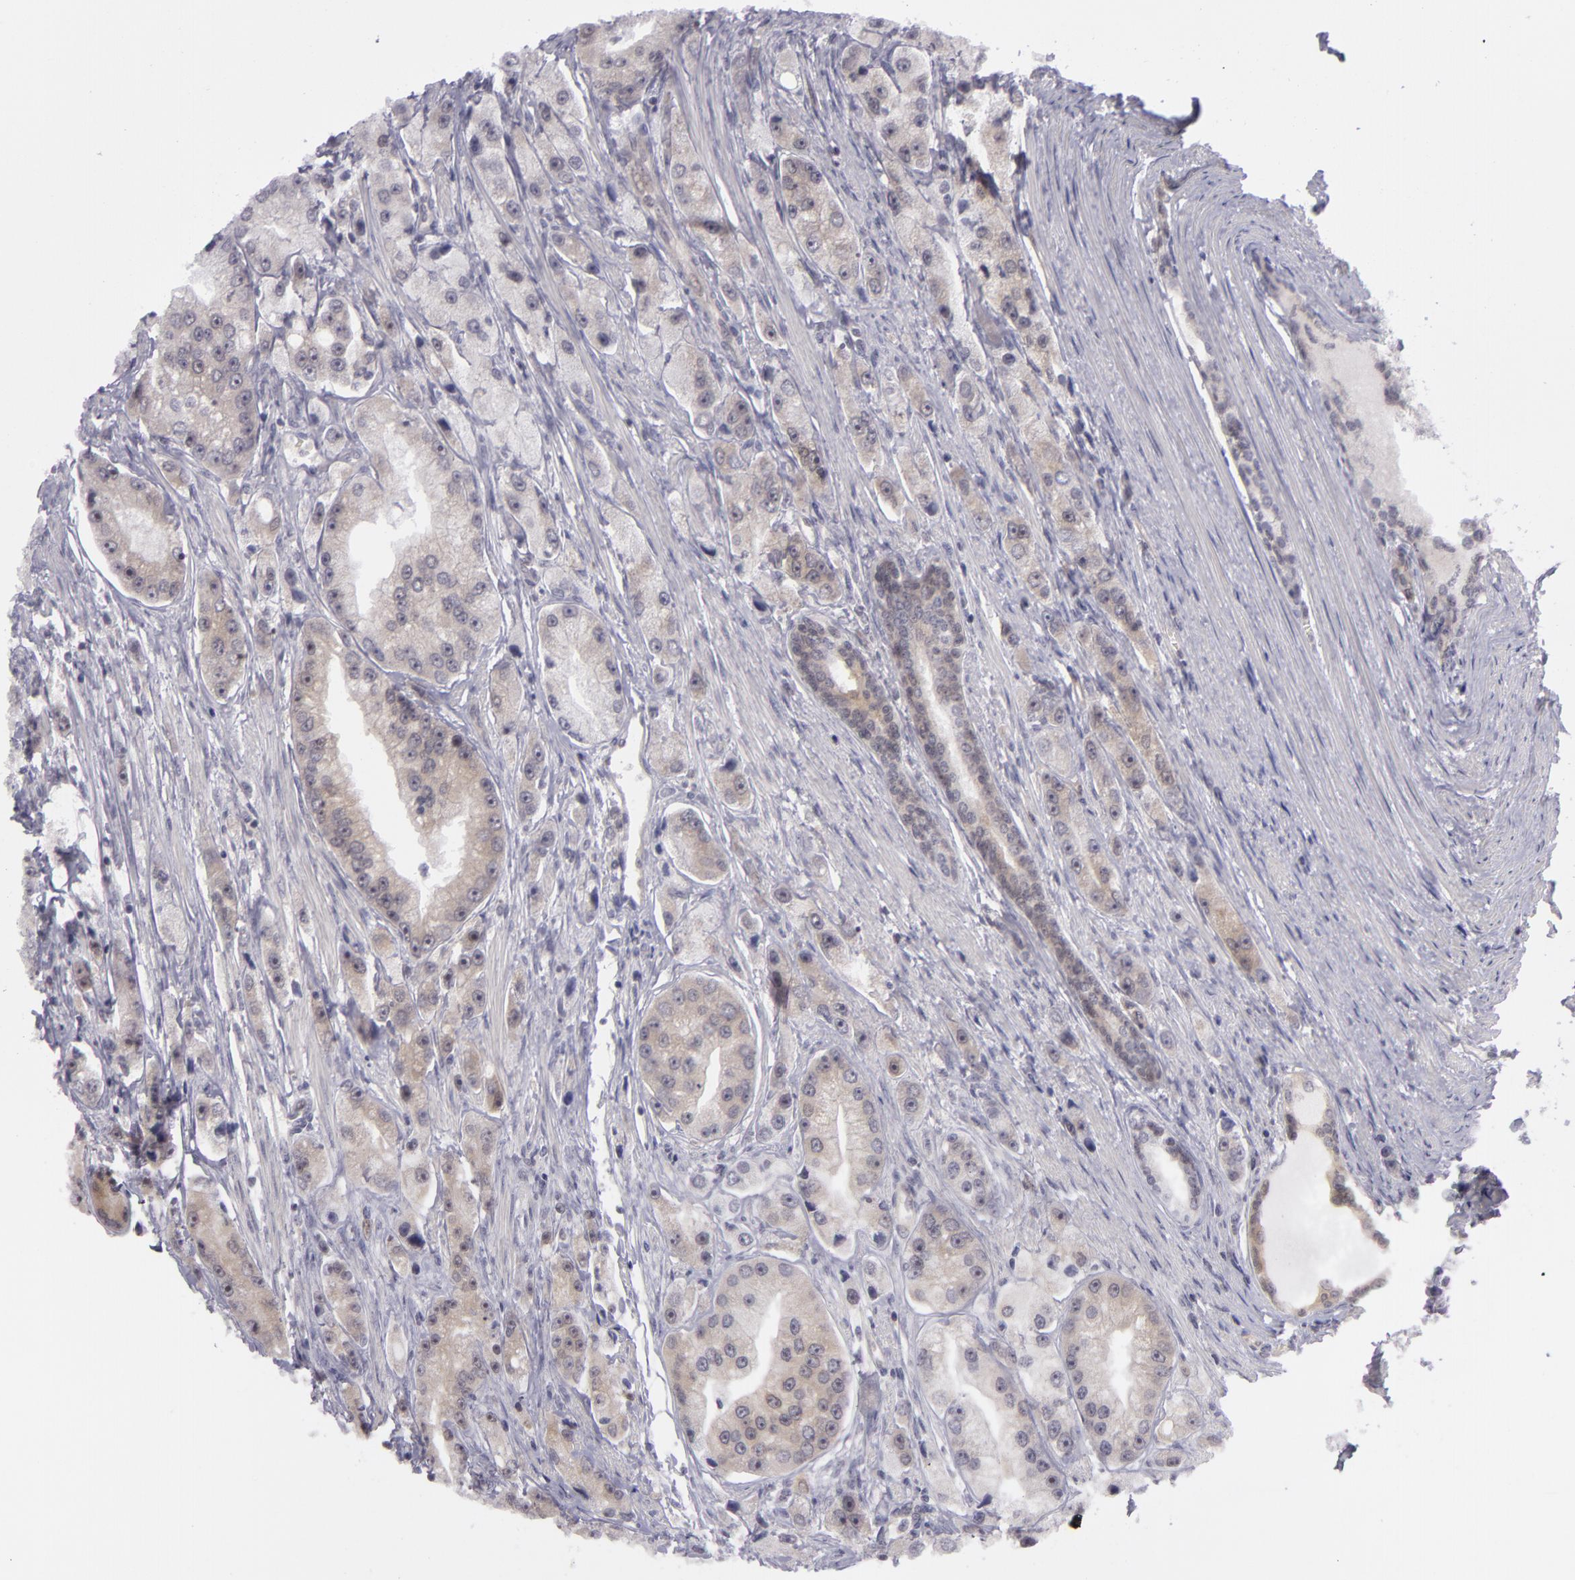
{"staining": {"intensity": "weak", "quantity": "25%-75%", "location": "cytoplasmic/membranous"}, "tissue": "prostate cancer", "cell_type": "Tumor cells", "image_type": "cancer", "snomed": [{"axis": "morphology", "description": "Adenocarcinoma, Medium grade"}, {"axis": "topography", "description": "Prostate"}], "caption": "DAB immunohistochemical staining of prostate adenocarcinoma (medium-grade) reveals weak cytoplasmic/membranous protein expression in about 25%-75% of tumor cells.", "gene": "BCL10", "patient": {"sex": "male", "age": 72}}